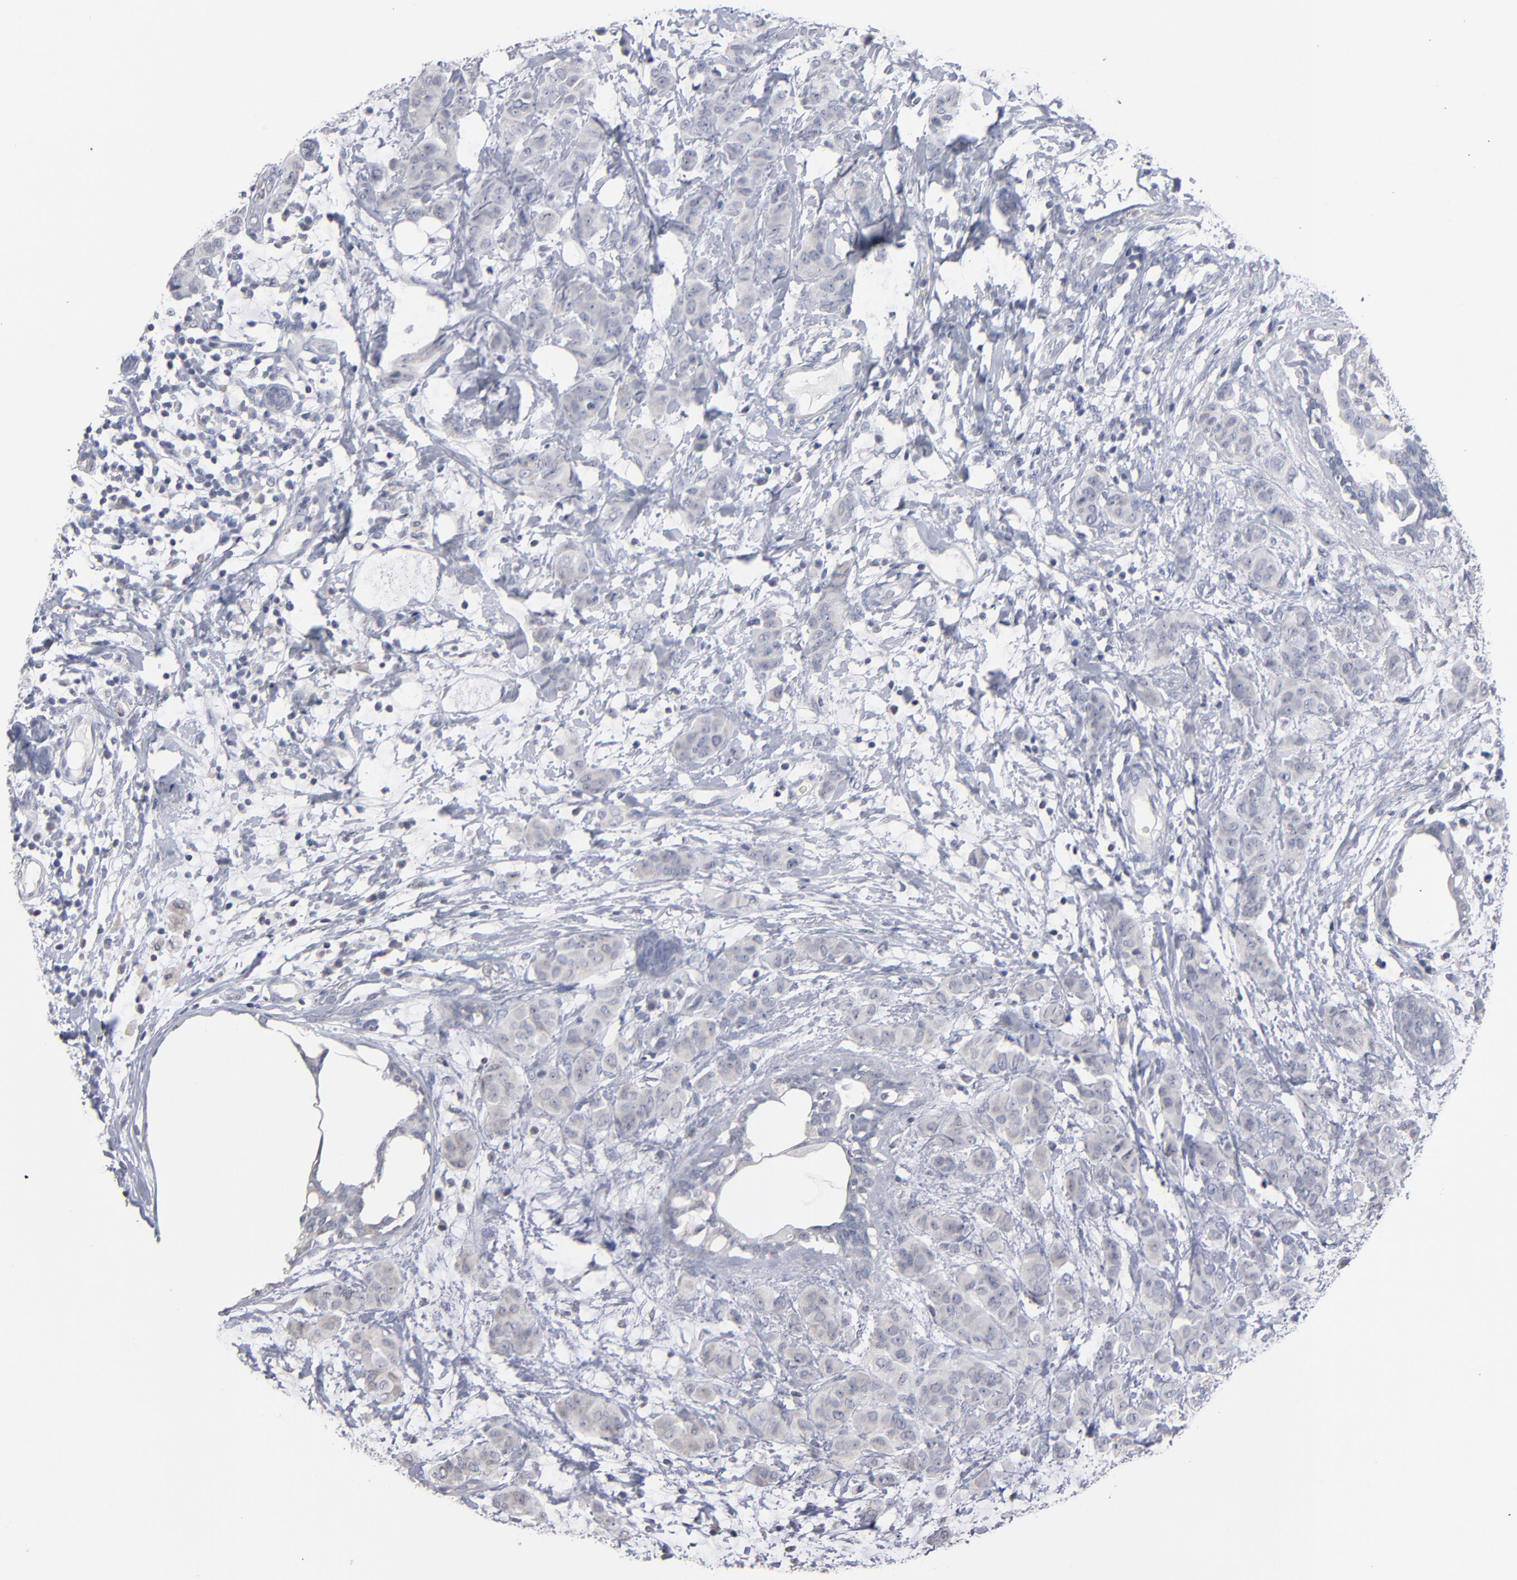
{"staining": {"intensity": "negative", "quantity": "none", "location": "none"}, "tissue": "breast cancer", "cell_type": "Tumor cells", "image_type": "cancer", "snomed": [{"axis": "morphology", "description": "Duct carcinoma"}, {"axis": "topography", "description": "Breast"}], "caption": "This is an immunohistochemistry histopathology image of human breast cancer. There is no staining in tumor cells.", "gene": "RPH3A", "patient": {"sex": "female", "age": 40}}